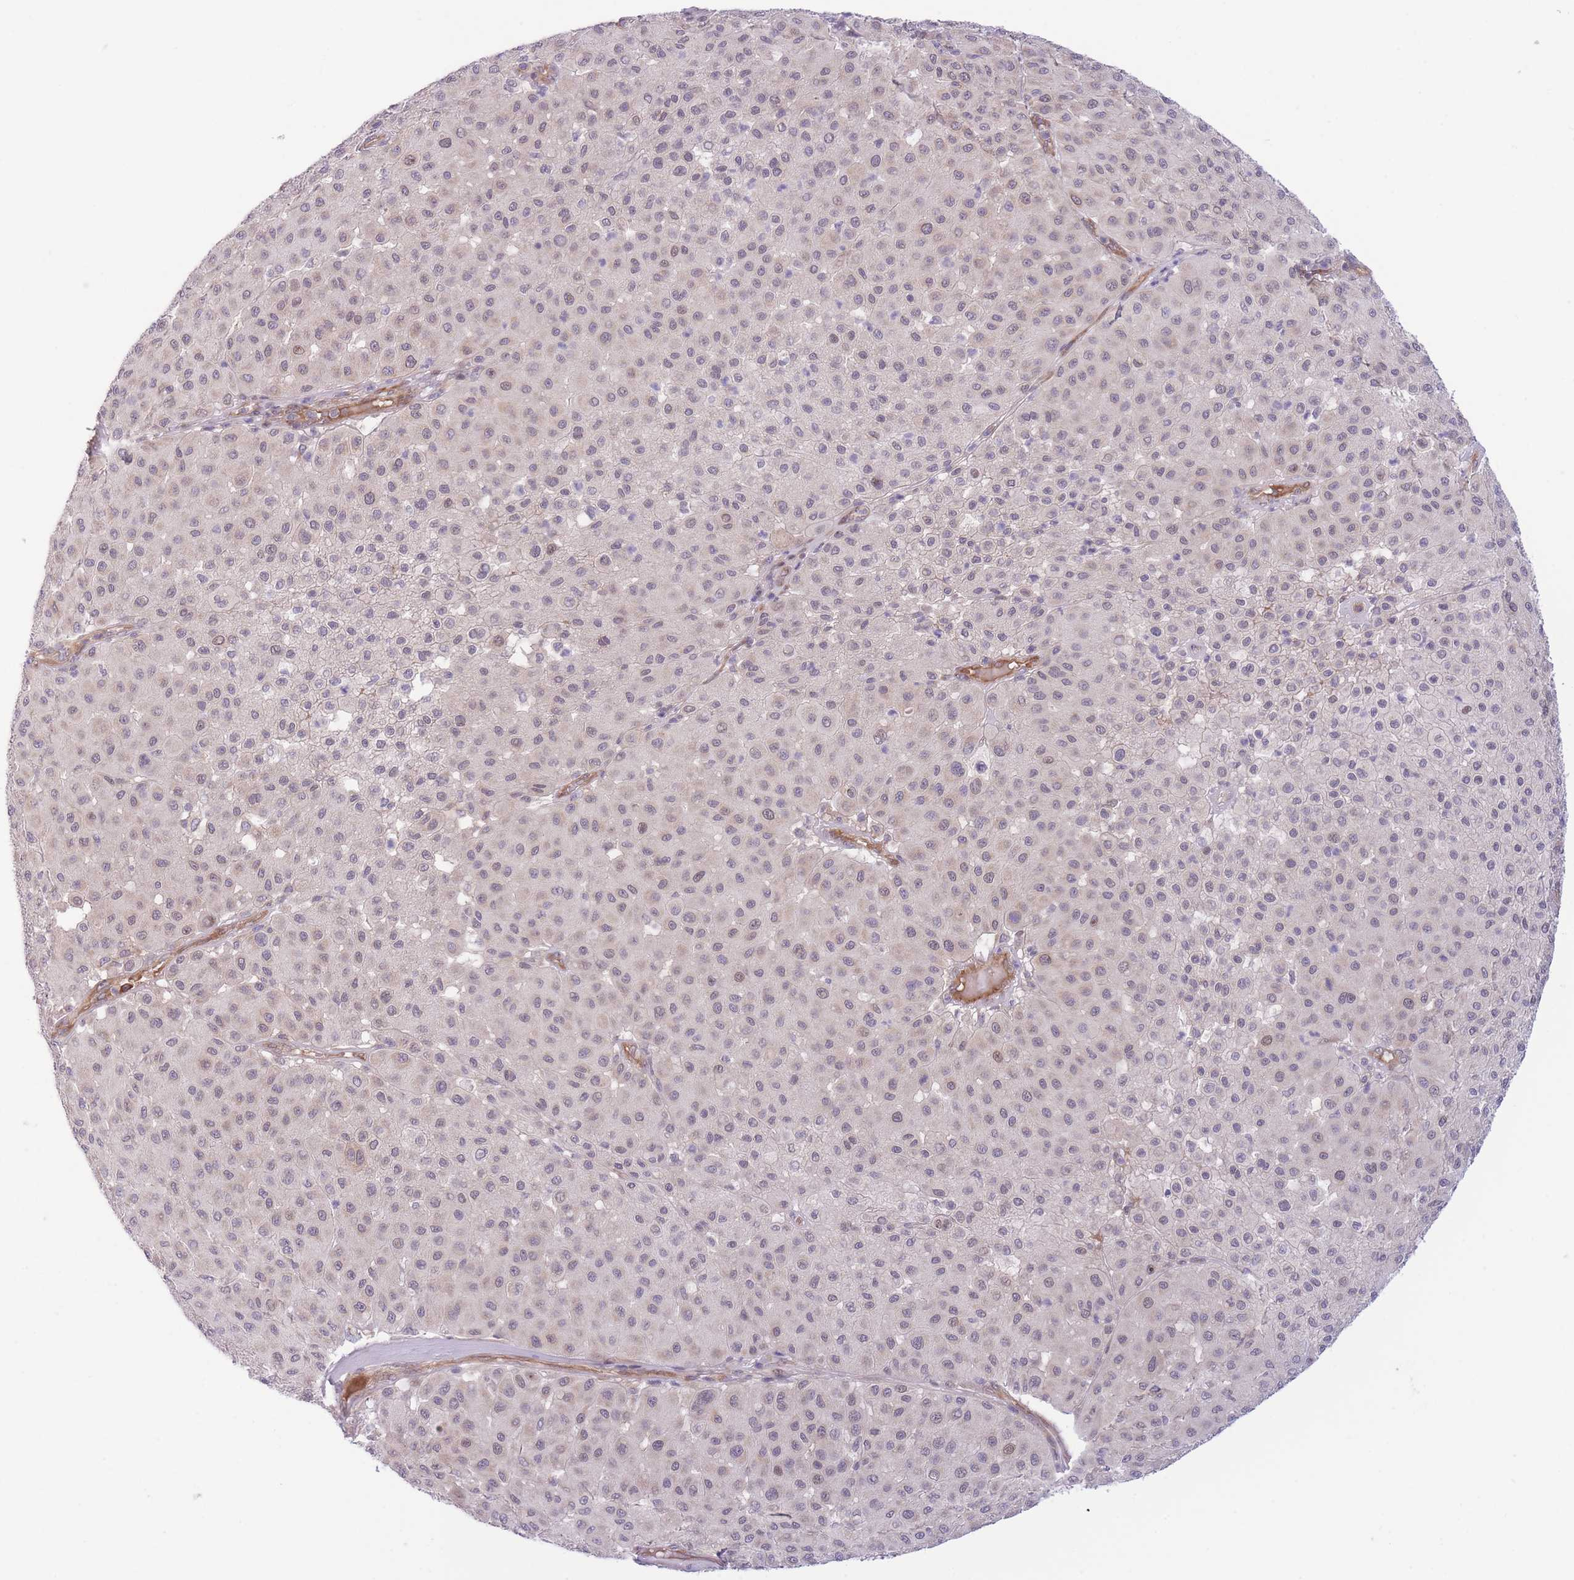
{"staining": {"intensity": "weak", "quantity": "25%-75%", "location": "nuclear"}, "tissue": "melanoma", "cell_type": "Tumor cells", "image_type": "cancer", "snomed": [{"axis": "morphology", "description": "Malignant melanoma, Metastatic site"}, {"axis": "topography", "description": "Smooth muscle"}], "caption": "High-power microscopy captured an immunohistochemistry (IHC) image of melanoma, revealing weak nuclear staining in approximately 25%-75% of tumor cells. The protein is stained brown, and the nuclei are stained in blue (DAB (3,3'-diaminobenzidine) IHC with brightfield microscopy, high magnification).", "gene": "CDC25B", "patient": {"sex": "male", "age": 41}}